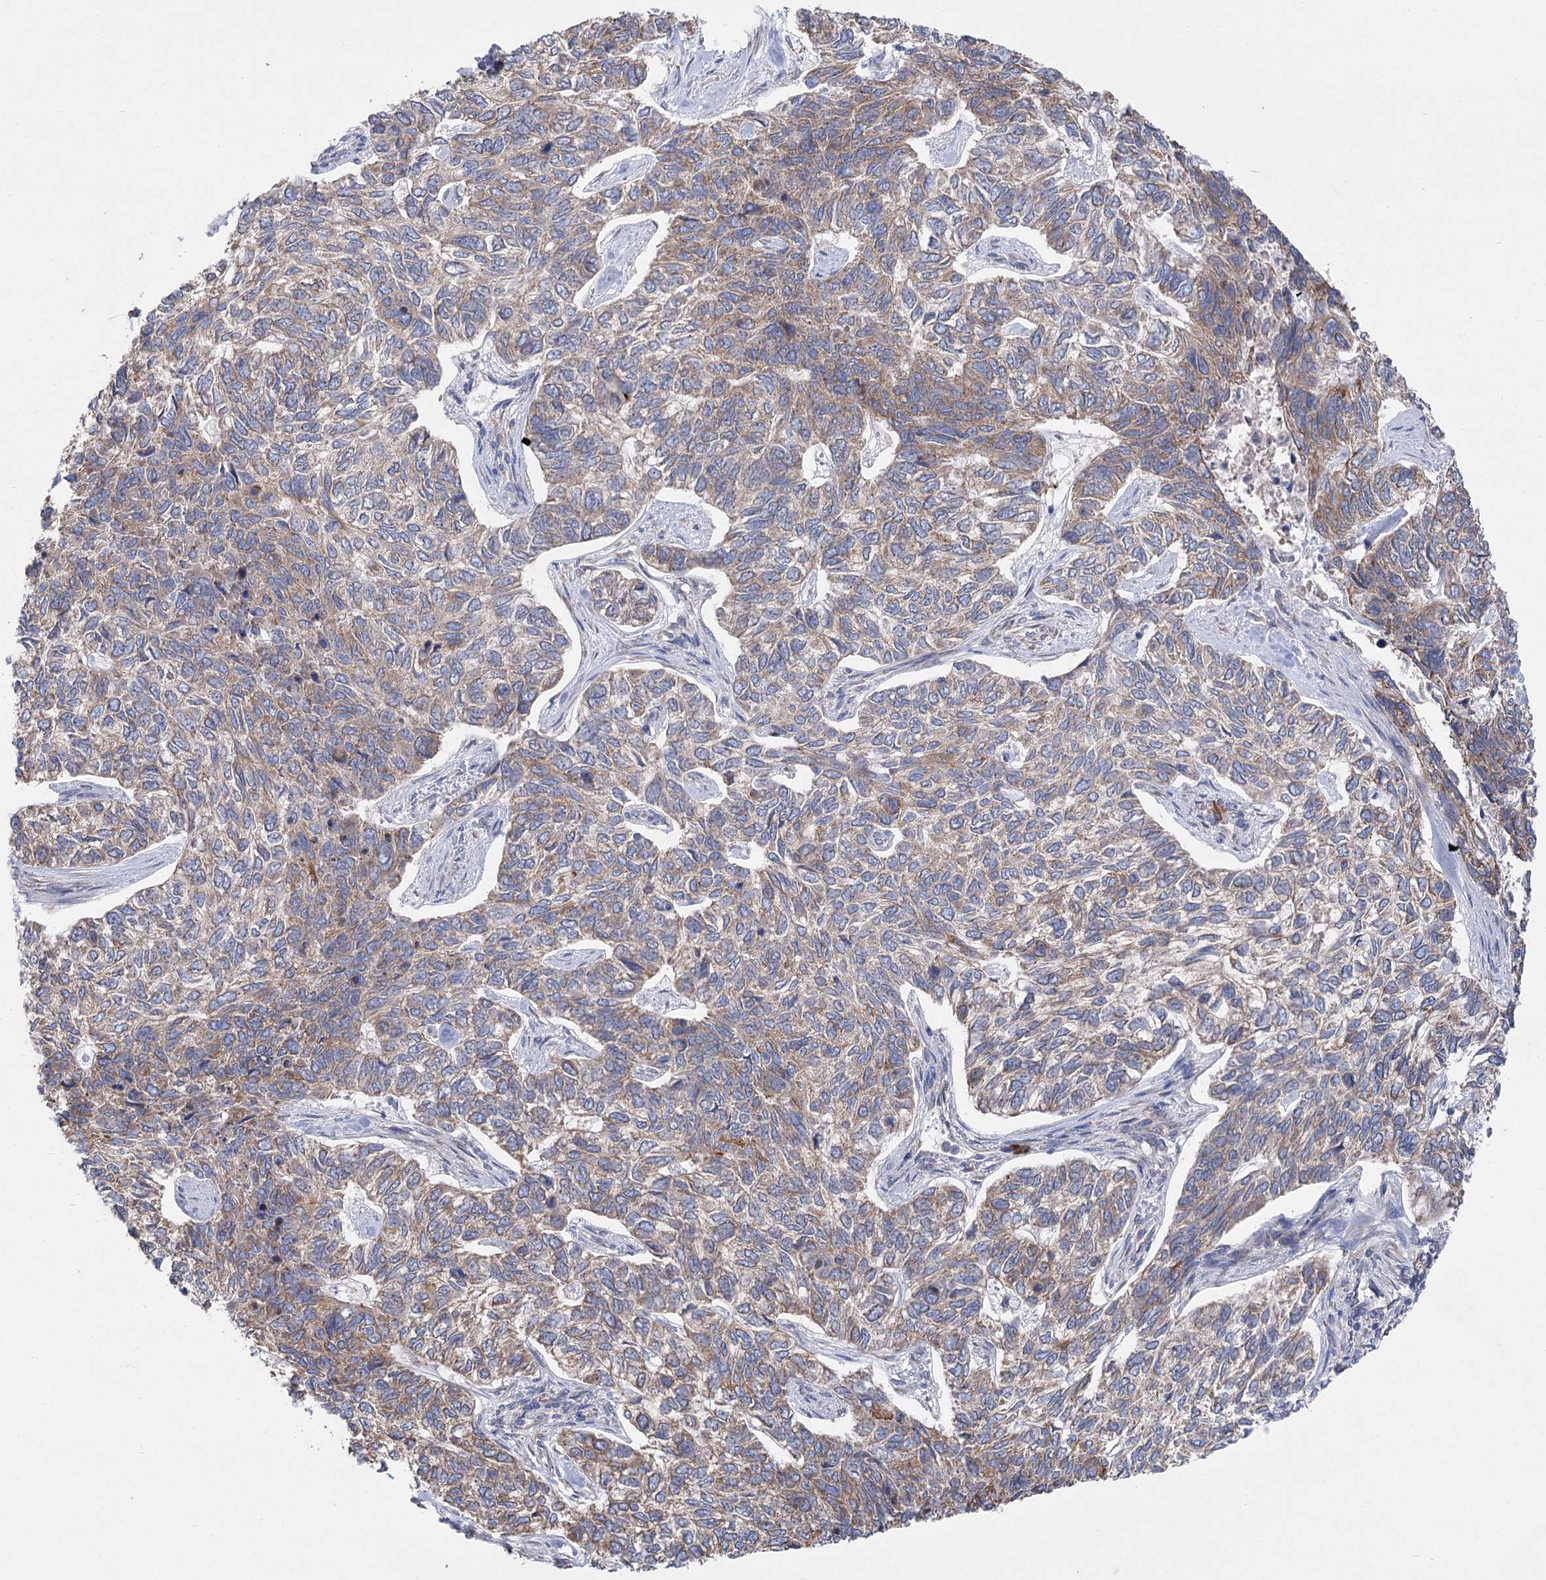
{"staining": {"intensity": "weak", "quantity": "25%-75%", "location": "cytoplasmic/membranous"}, "tissue": "skin cancer", "cell_type": "Tumor cells", "image_type": "cancer", "snomed": [{"axis": "morphology", "description": "Basal cell carcinoma"}, {"axis": "topography", "description": "Skin"}], "caption": "Weak cytoplasmic/membranous protein staining is identified in approximately 25%-75% of tumor cells in skin cancer (basal cell carcinoma).", "gene": "METTL24", "patient": {"sex": "female", "age": 65}}